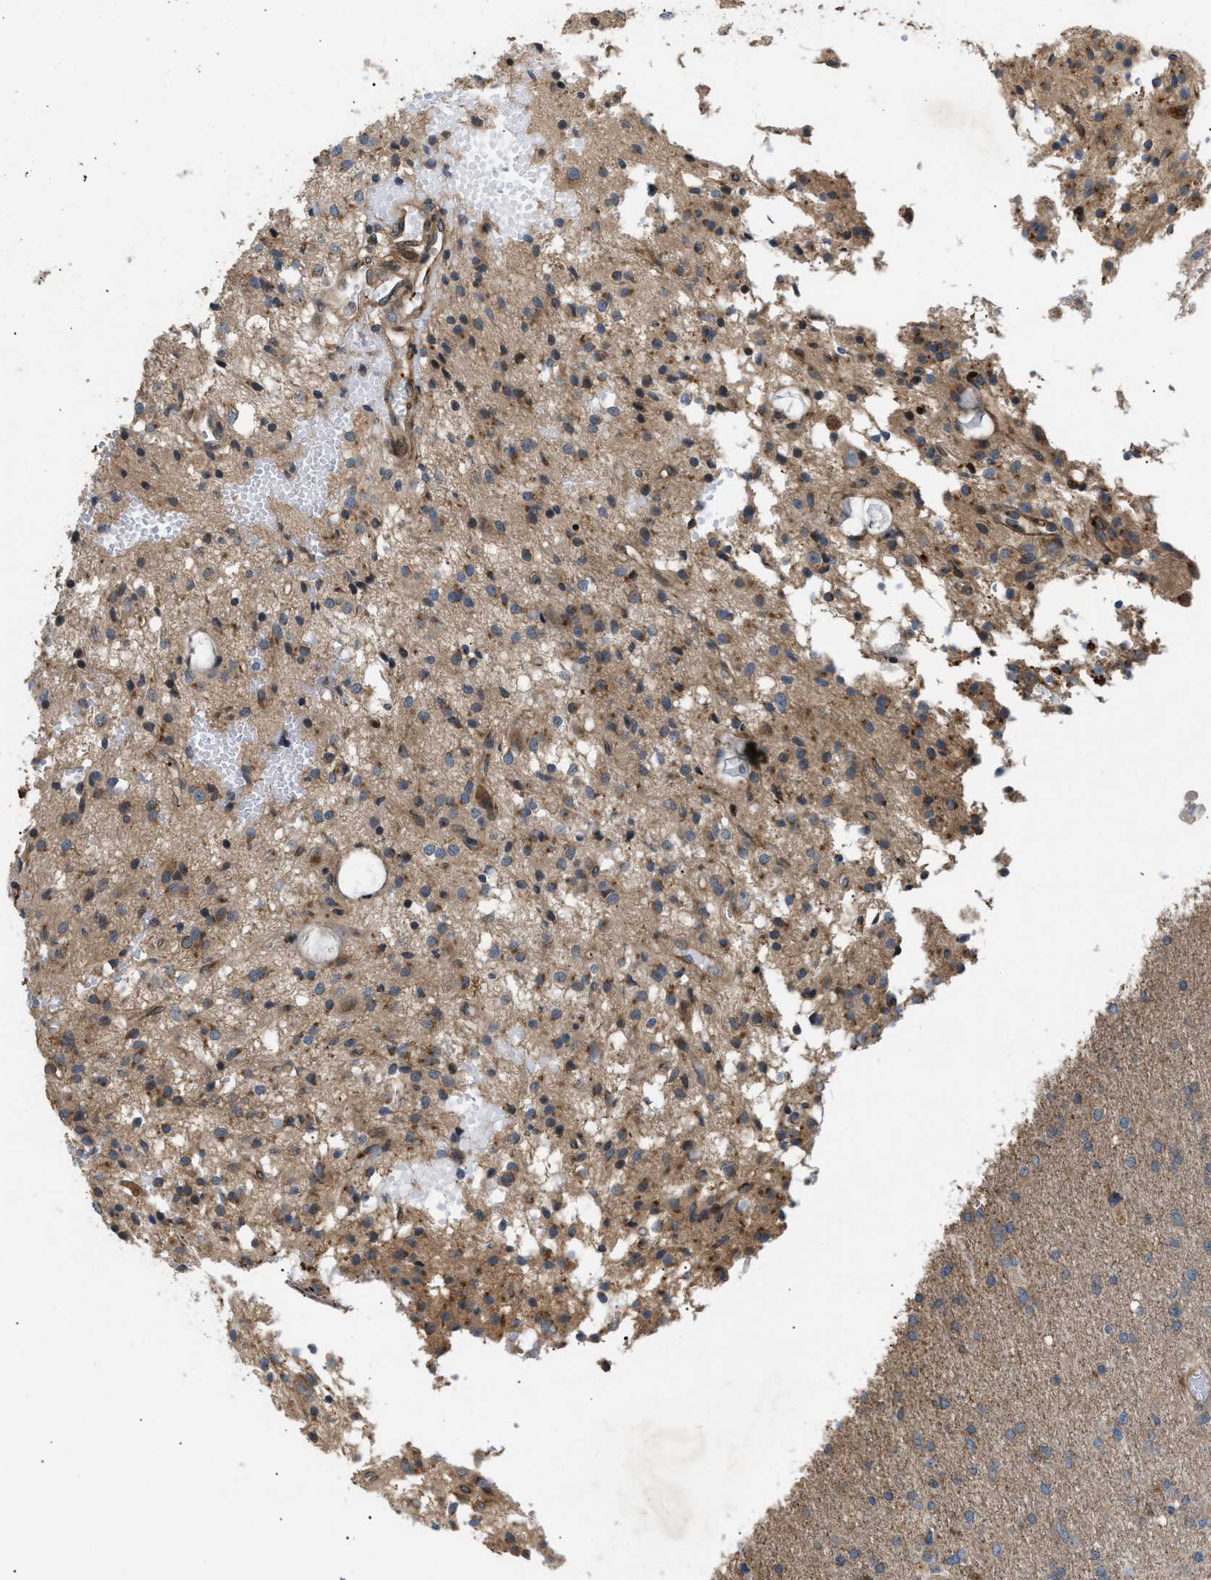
{"staining": {"intensity": "moderate", "quantity": ">75%", "location": "cytoplasmic/membranous"}, "tissue": "glioma", "cell_type": "Tumor cells", "image_type": "cancer", "snomed": [{"axis": "morphology", "description": "Glioma, malignant, High grade"}, {"axis": "topography", "description": "Brain"}], "caption": "Immunohistochemical staining of malignant glioma (high-grade) shows medium levels of moderate cytoplasmic/membranous protein positivity in about >75% of tumor cells.", "gene": "LYSMD3", "patient": {"sex": "female", "age": 59}}